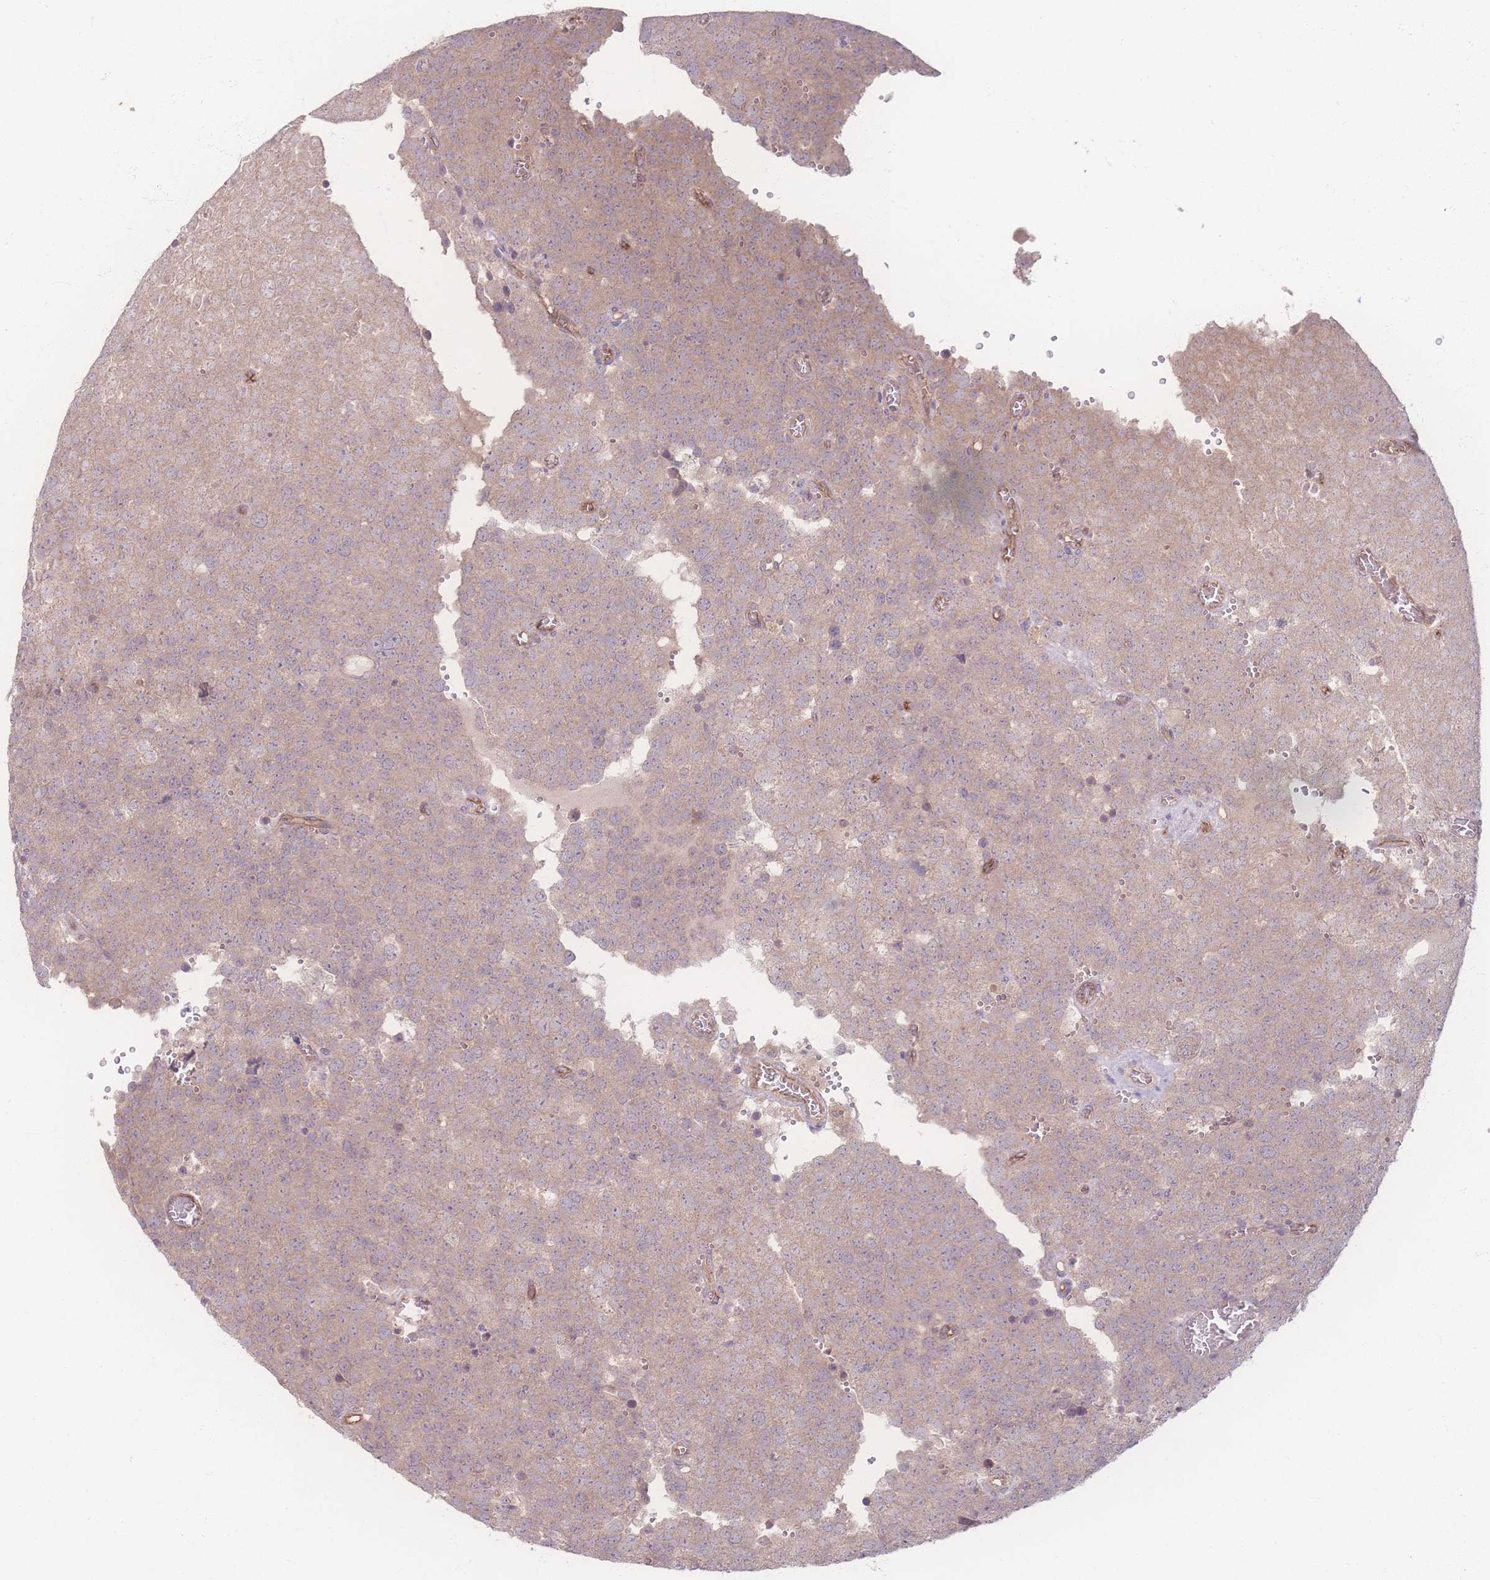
{"staining": {"intensity": "weak", "quantity": ">75%", "location": "cytoplasmic/membranous"}, "tissue": "testis cancer", "cell_type": "Tumor cells", "image_type": "cancer", "snomed": [{"axis": "morphology", "description": "Normal tissue, NOS"}, {"axis": "morphology", "description": "Seminoma, NOS"}, {"axis": "topography", "description": "Testis"}], "caption": "There is low levels of weak cytoplasmic/membranous positivity in tumor cells of testis cancer, as demonstrated by immunohistochemical staining (brown color).", "gene": "INSR", "patient": {"sex": "male", "age": 71}}